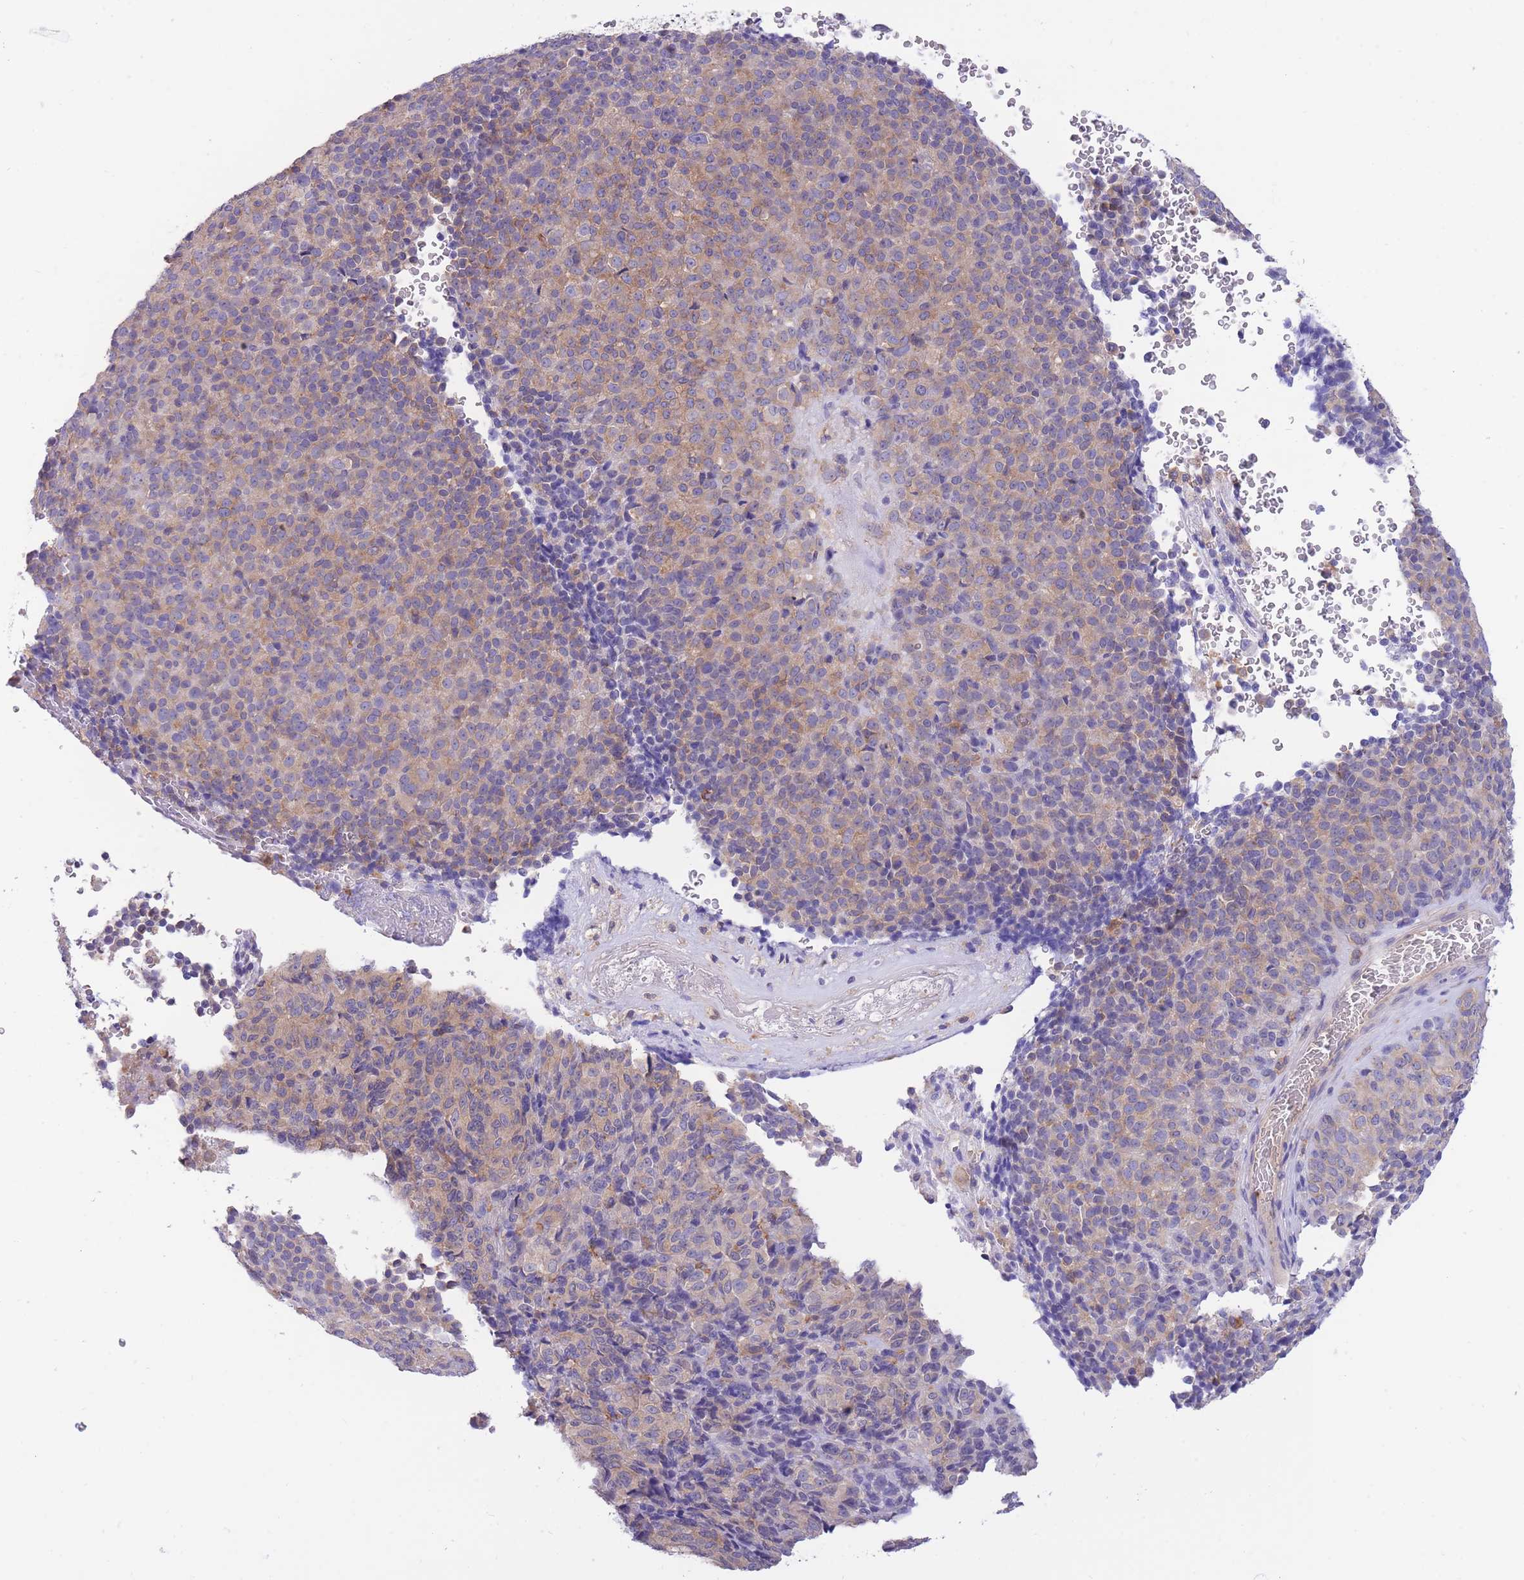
{"staining": {"intensity": "weak", "quantity": "25%-75%", "location": "cytoplasmic/membranous"}, "tissue": "melanoma", "cell_type": "Tumor cells", "image_type": "cancer", "snomed": [{"axis": "morphology", "description": "Malignant melanoma, Metastatic site"}, {"axis": "topography", "description": "Brain"}], "caption": "Immunohistochemical staining of human malignant melanoma (metastatic site) shows low levels of weak cytoplasmic/membranous expression in approximately 25%-75% of tumor cells.", "gene": "NAMPT", "patient": {"sex": "female", "age": 56}}